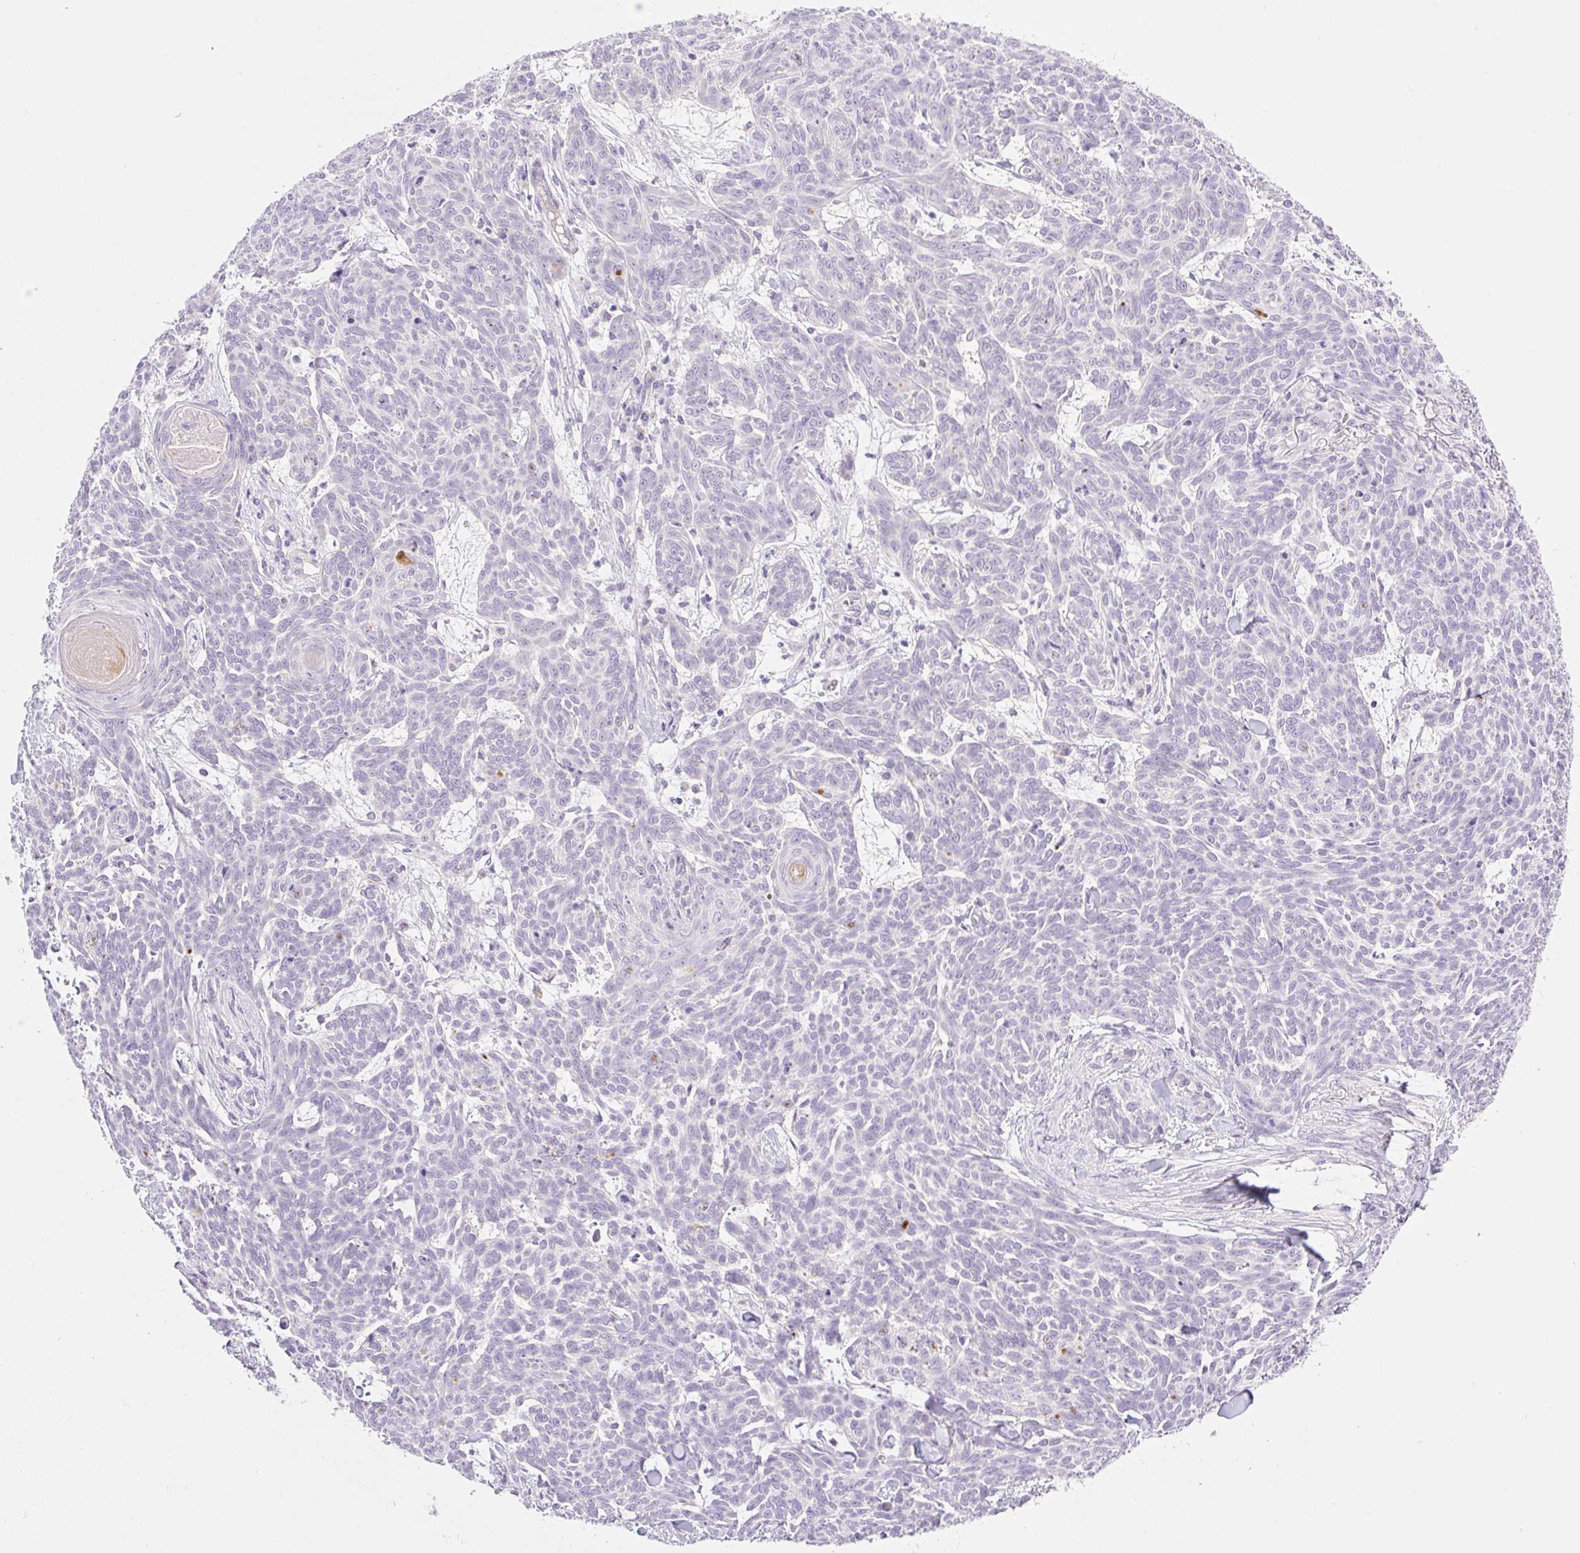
{"staining": {"intensity": "negative", "quantity": "none", "location": "none"}, "tissue": "skin cancer", "cell_type": "Tumor cells", "image_type": "cancer", "snomed": [{"axis": "morphology", "description": "Basal cell carcinoma"}, {"axis": "topography", "description": "Skin"}], "caption": "High power microscopy histopathology image of an IHC micrograph of skin cancer (basal cell carcinoma), revealing no significant expression in tumor cells.", "gene": "MIA2", "patient": {"sex": "female", "age": 93}}